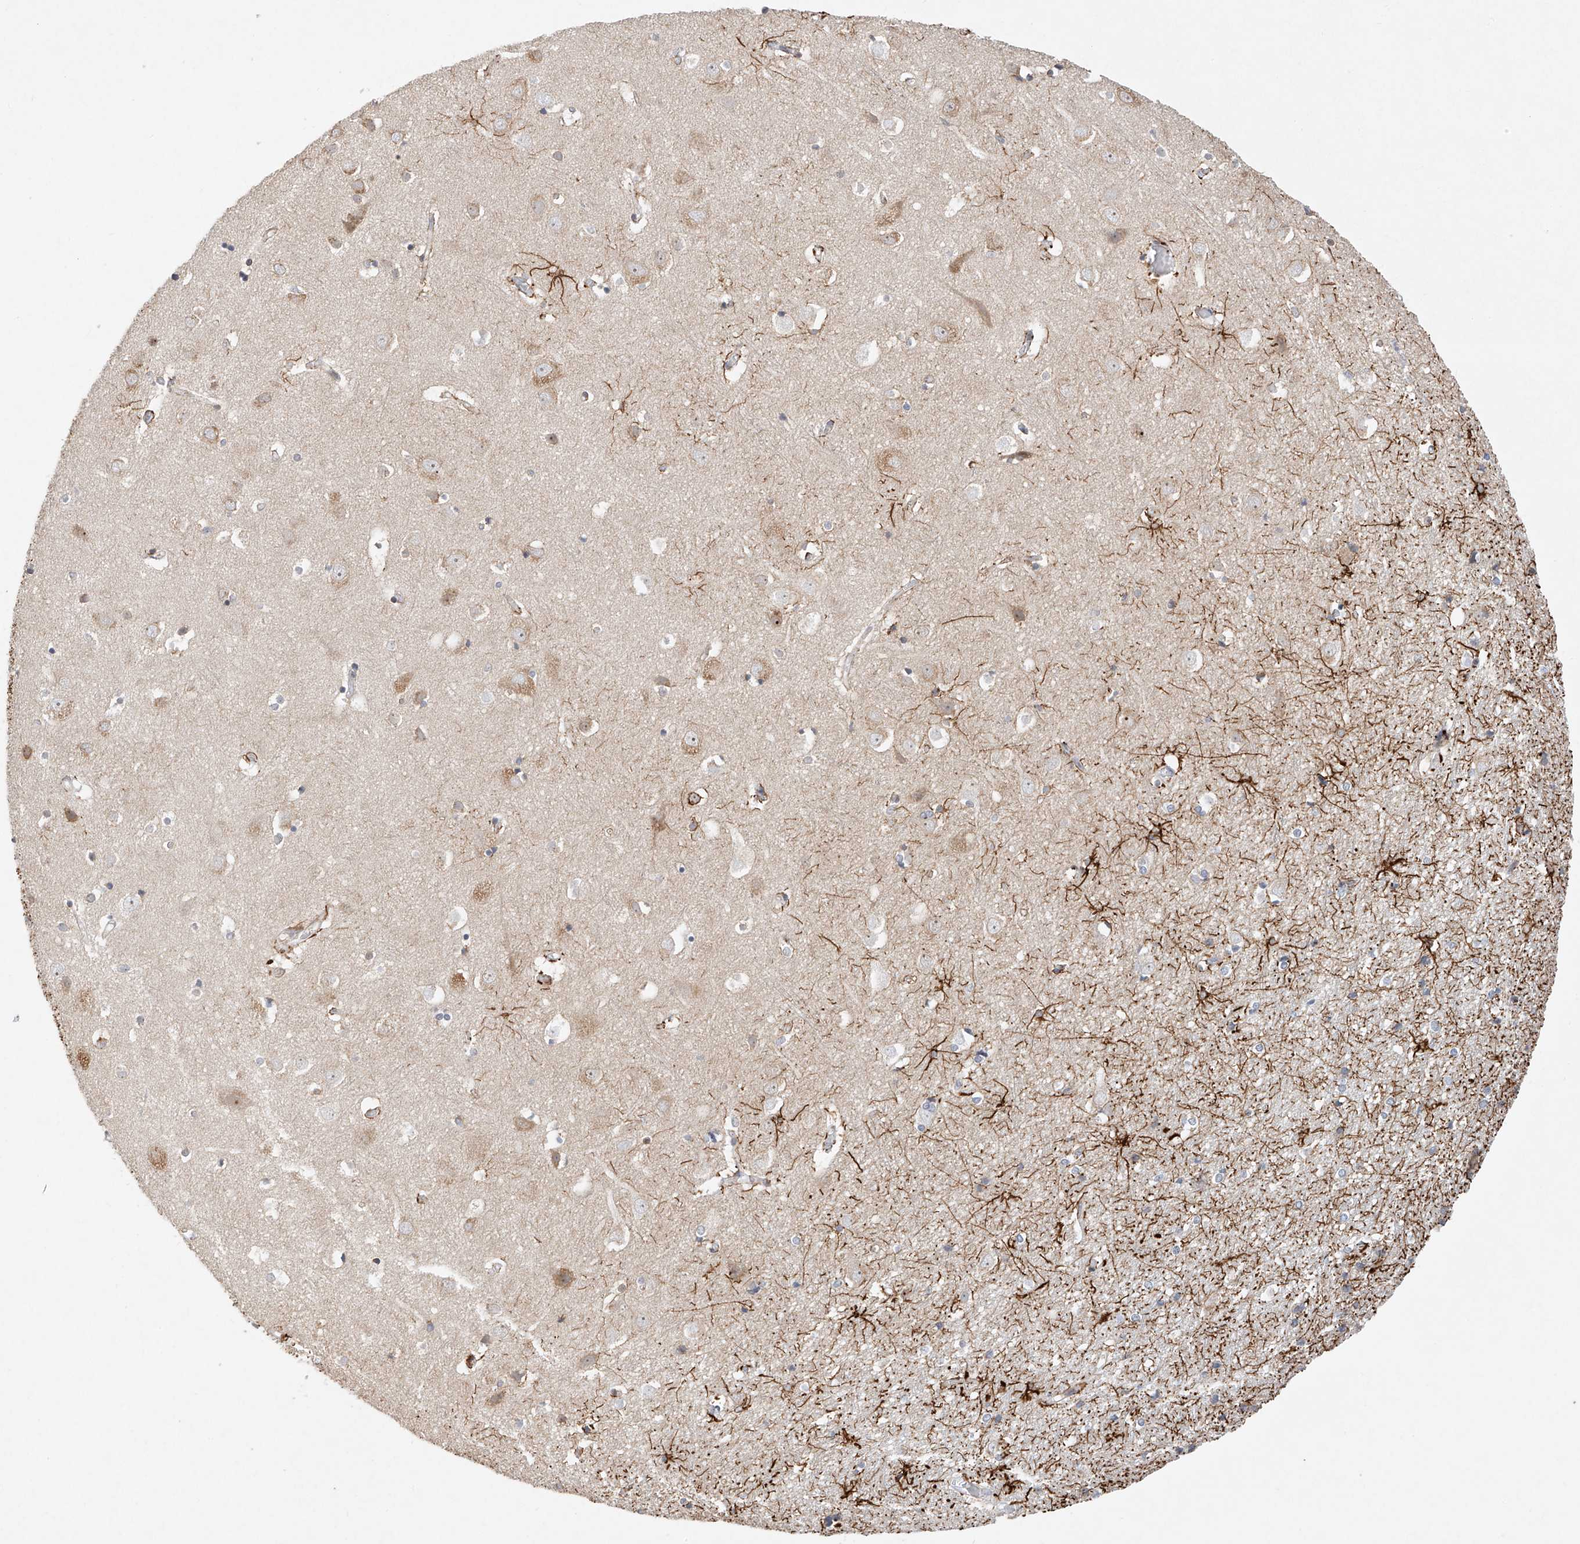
{"staining": {"intensity": "weak", "quantity": "25%-75%", "location": "cytoplasmic/membranous"}, "tissue": "cerebral cortex", "cell_type": "Endothelial cells", "image_type": "normal", "snomed": [{"axis": "morphology", "description": "Normal tissue, NOS"}, {"axis": "topography", "description": "Cerebral cortex"}], "caption": "Immunohistochemistry micrograph of normal cerebral cortex stained for a protein (brown), which displays low levels of weak cytoplasmic/membranous positivity in about 25%-75% of endothelial cells.", "gene": "TASP1", "patient": {"sex": "male", "age": 54}}